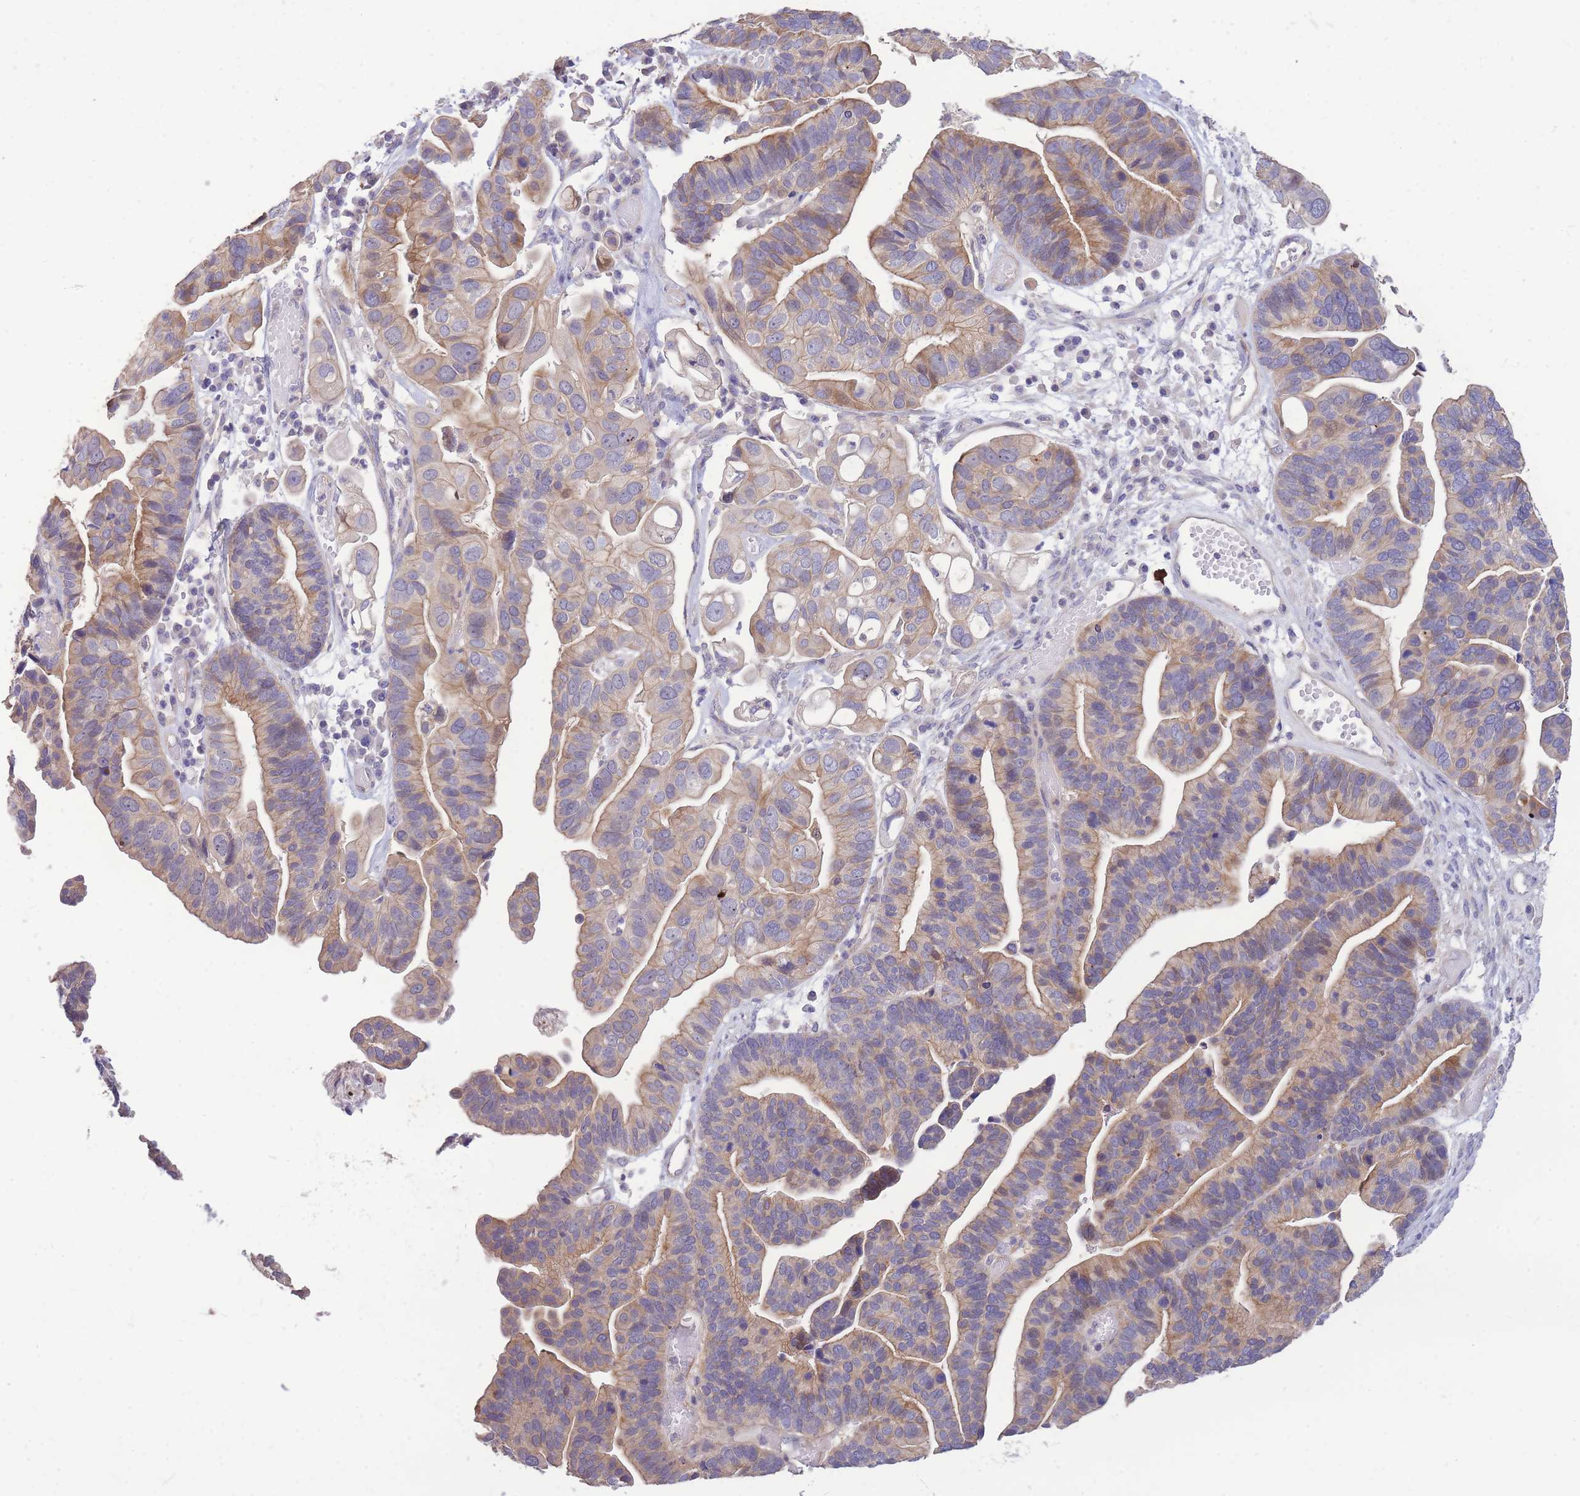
{"staining": {"intensity": "moderate", "quantity": "25%-75%", "location": "cytoplasmic/membranous"}, "tissue": "ovarian cancer", "cell_type": "Tumor cells", "image_type": "cancer", "snomed": [{"axis": "morphology", "description": "Cystadenocarcinoma, serous, NOS"}, {"axis": "topography", "description": "Ovary"}], "caption": "Immunohistochemical staining of ovarian cancer (serous cystadenocarcinoma) reveals medium levels of moderate cytoplasmic/membranous positivity in about 25%-75% of tumor cells.", "gene": "OR5T1", "patient": {"sex": "female", "age": 56}}